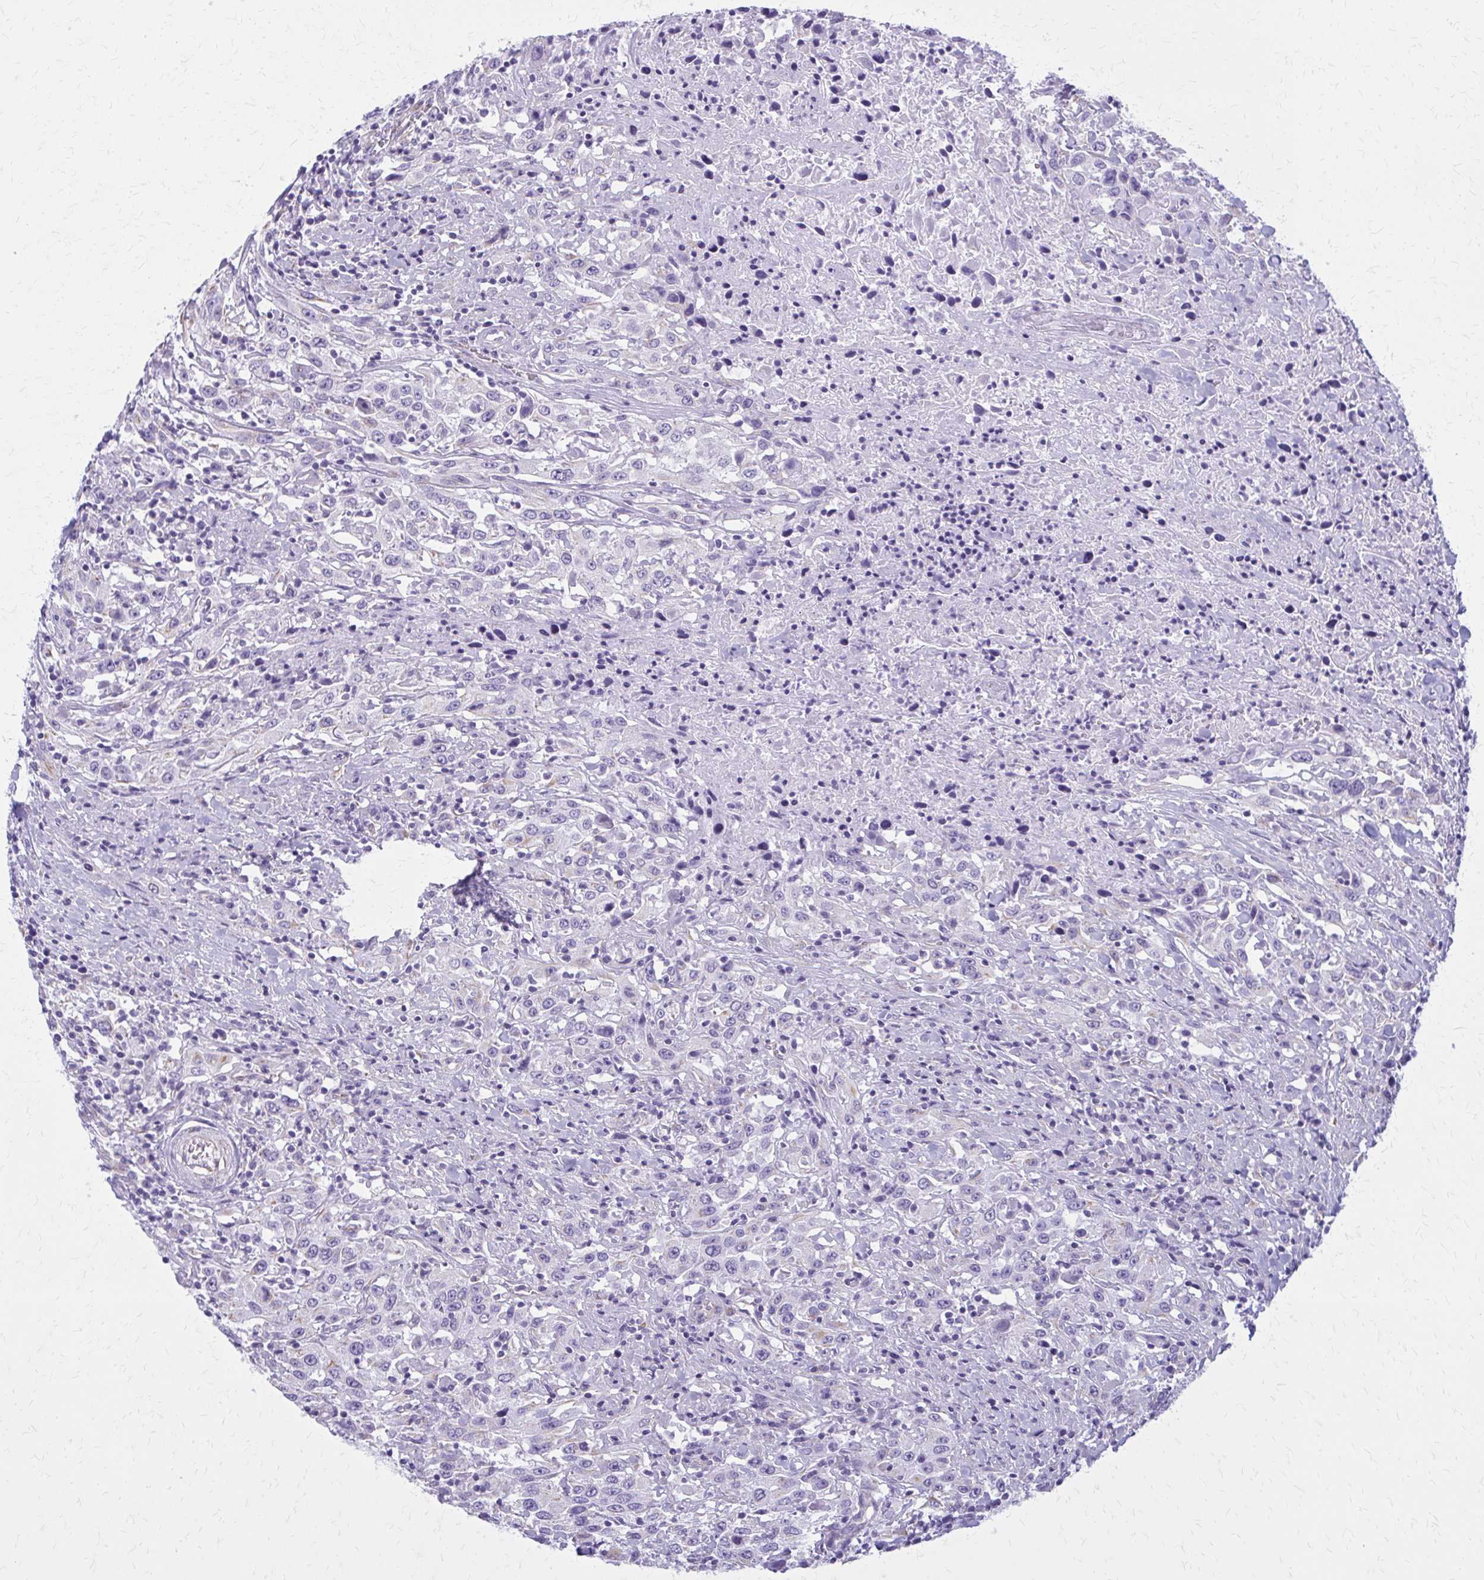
{"staining": {"intensity": "negative", "quantity": "none", "location": "none"}, "tissue": "urothelial cancer", "cell_type": "Tumor cells", "image_type": "cancer", "snomed": [{"axis": "morphology", "description": "Urothelial carcinoma, High grade"}, {"axis": "topography", "description": "Urinary bladder"}], "caption": "Immunohistochemical staining of human high-grade urothelial carcinoma shows no significant staining in tumor cells.", "gene": "GFAP", "patient": {"sex": "male", "age": 61}}